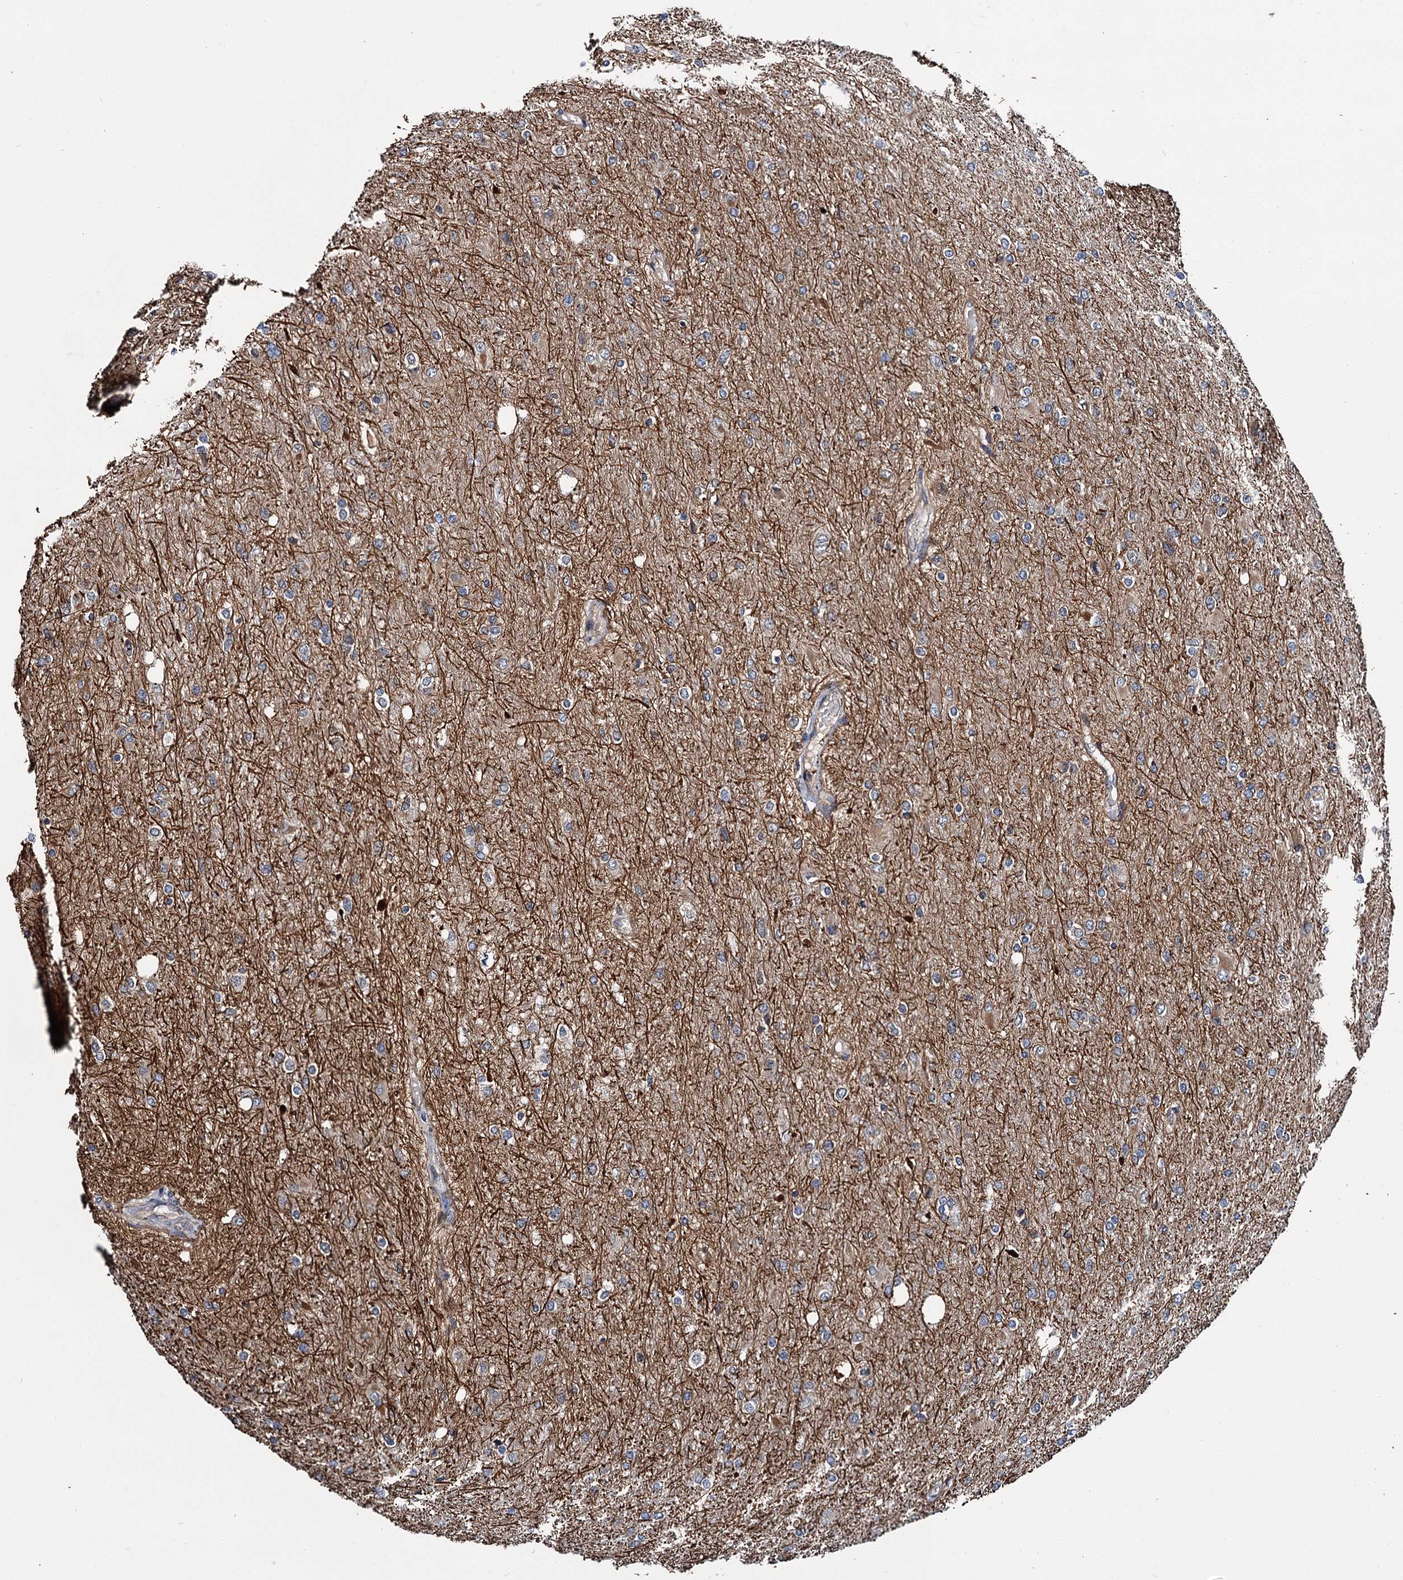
{"staining": {"intensity": "moderate", "quantity": "<25%", "location": "cytoplasmic/membranous"}, "tissue": "glioma", "cell_type": "Tumor cells", "image_type": "cancer", "snomed": [{"axis": "morphology", "description": "Glioma, malignant, High grade"}, {"axis": "topography", "description": "Cerebral cortex"}], "caption": "Malignant glioma (high-grade) tissue exhibits moderate cytoplasmic/membranous positivity in about <25% of tumor cells", "gene": "ZFYVE19", "patient": {"sex": "female", "age": 36}}